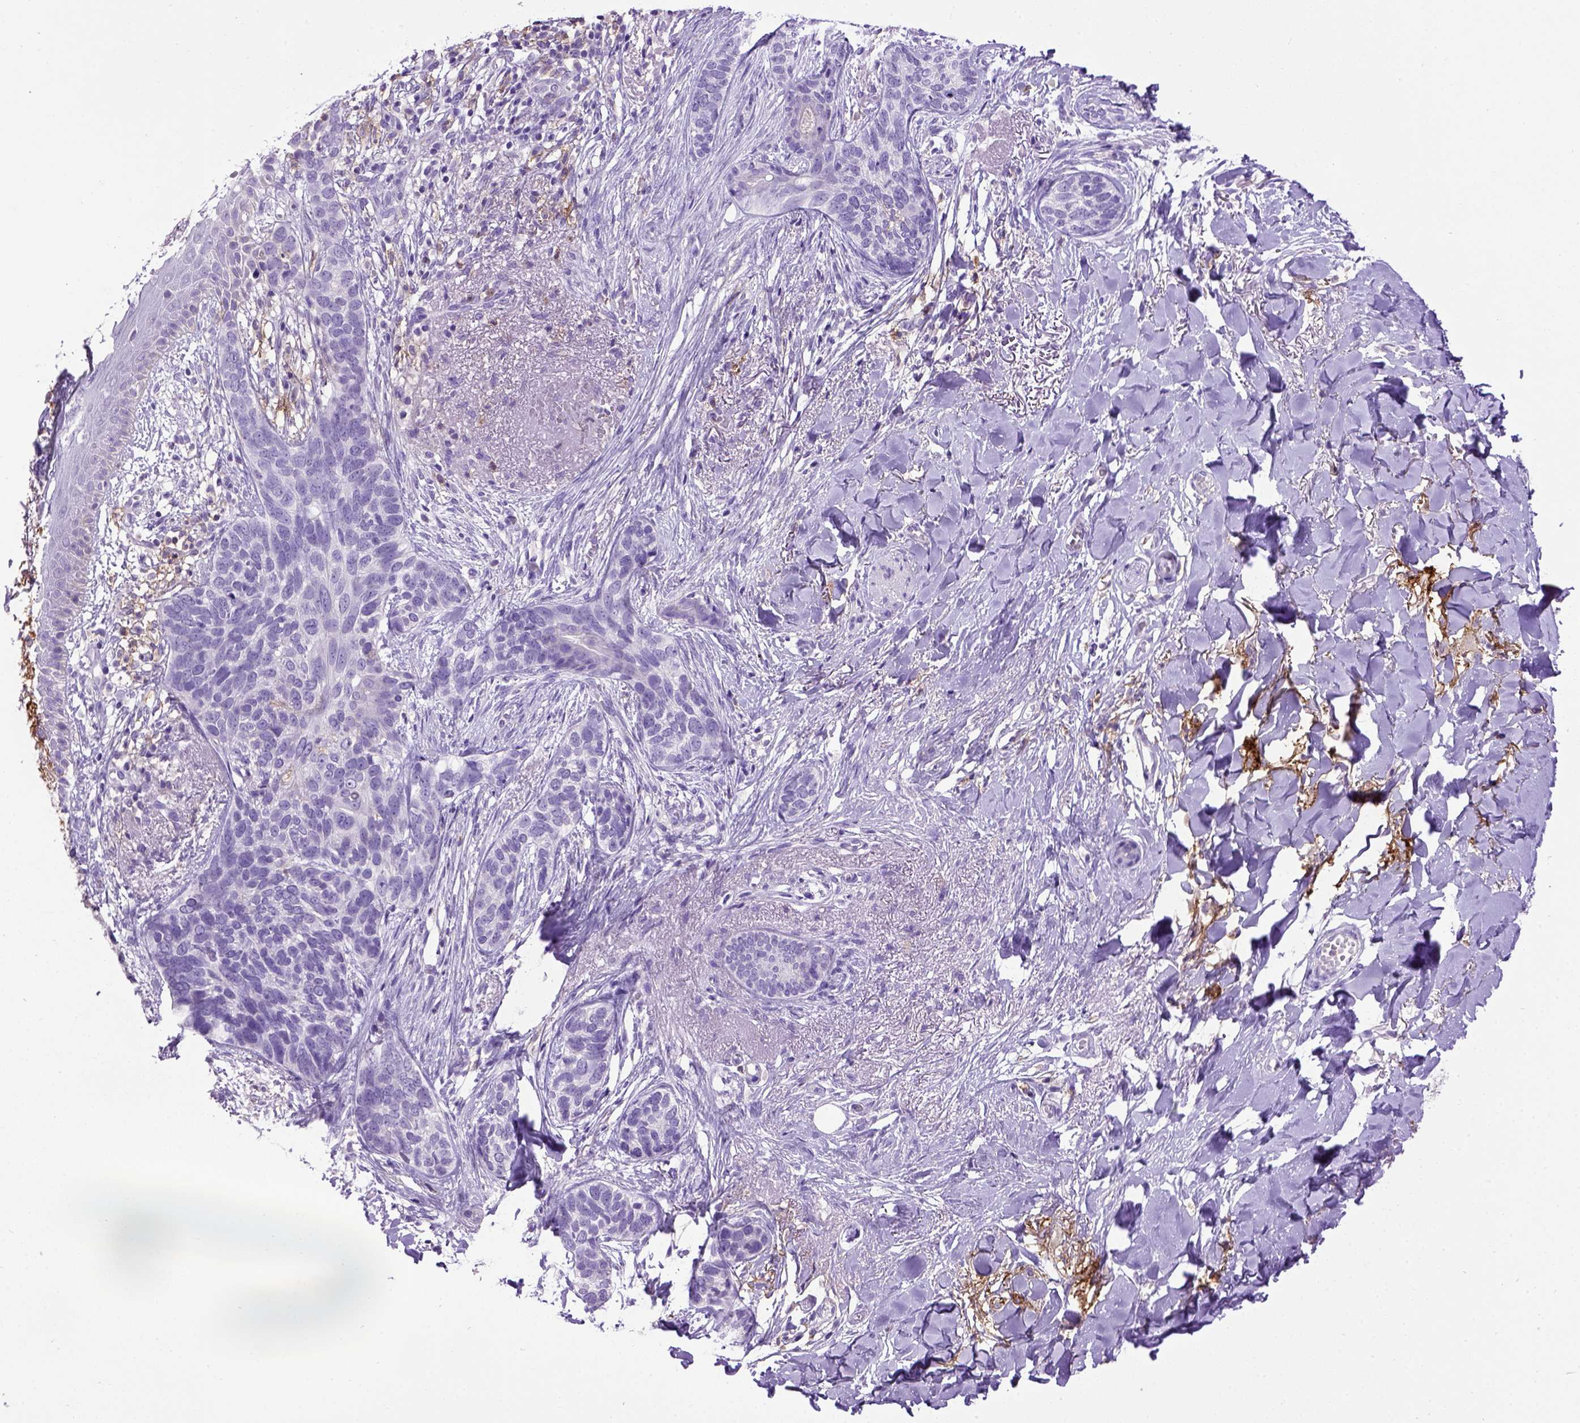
{"staining": {"intensity": "negative", "quantity": "none", "location": "none"}, "tissue": "skin cancer", "cell_type": "Tumor cells", "image_type": "cancer", "snomed": [{"axis": "morphology", "description": "Normal tissue, NOS"}, {"axis": "morphology", "description": "Basal cell carcinoma"}, {"axis": "topography", "description": "Skin"}], "caption": "Immunohistochemistry (IHC) photomicrograph of neoplastic tissue: basal cell carcinoma (skin) stained with DAB (3,3'-diaminobenzidine) displays no significant protein positivity in tumor cells.", "gene": "ITGAX", "patient": {"sex": "male", "age": 84}}